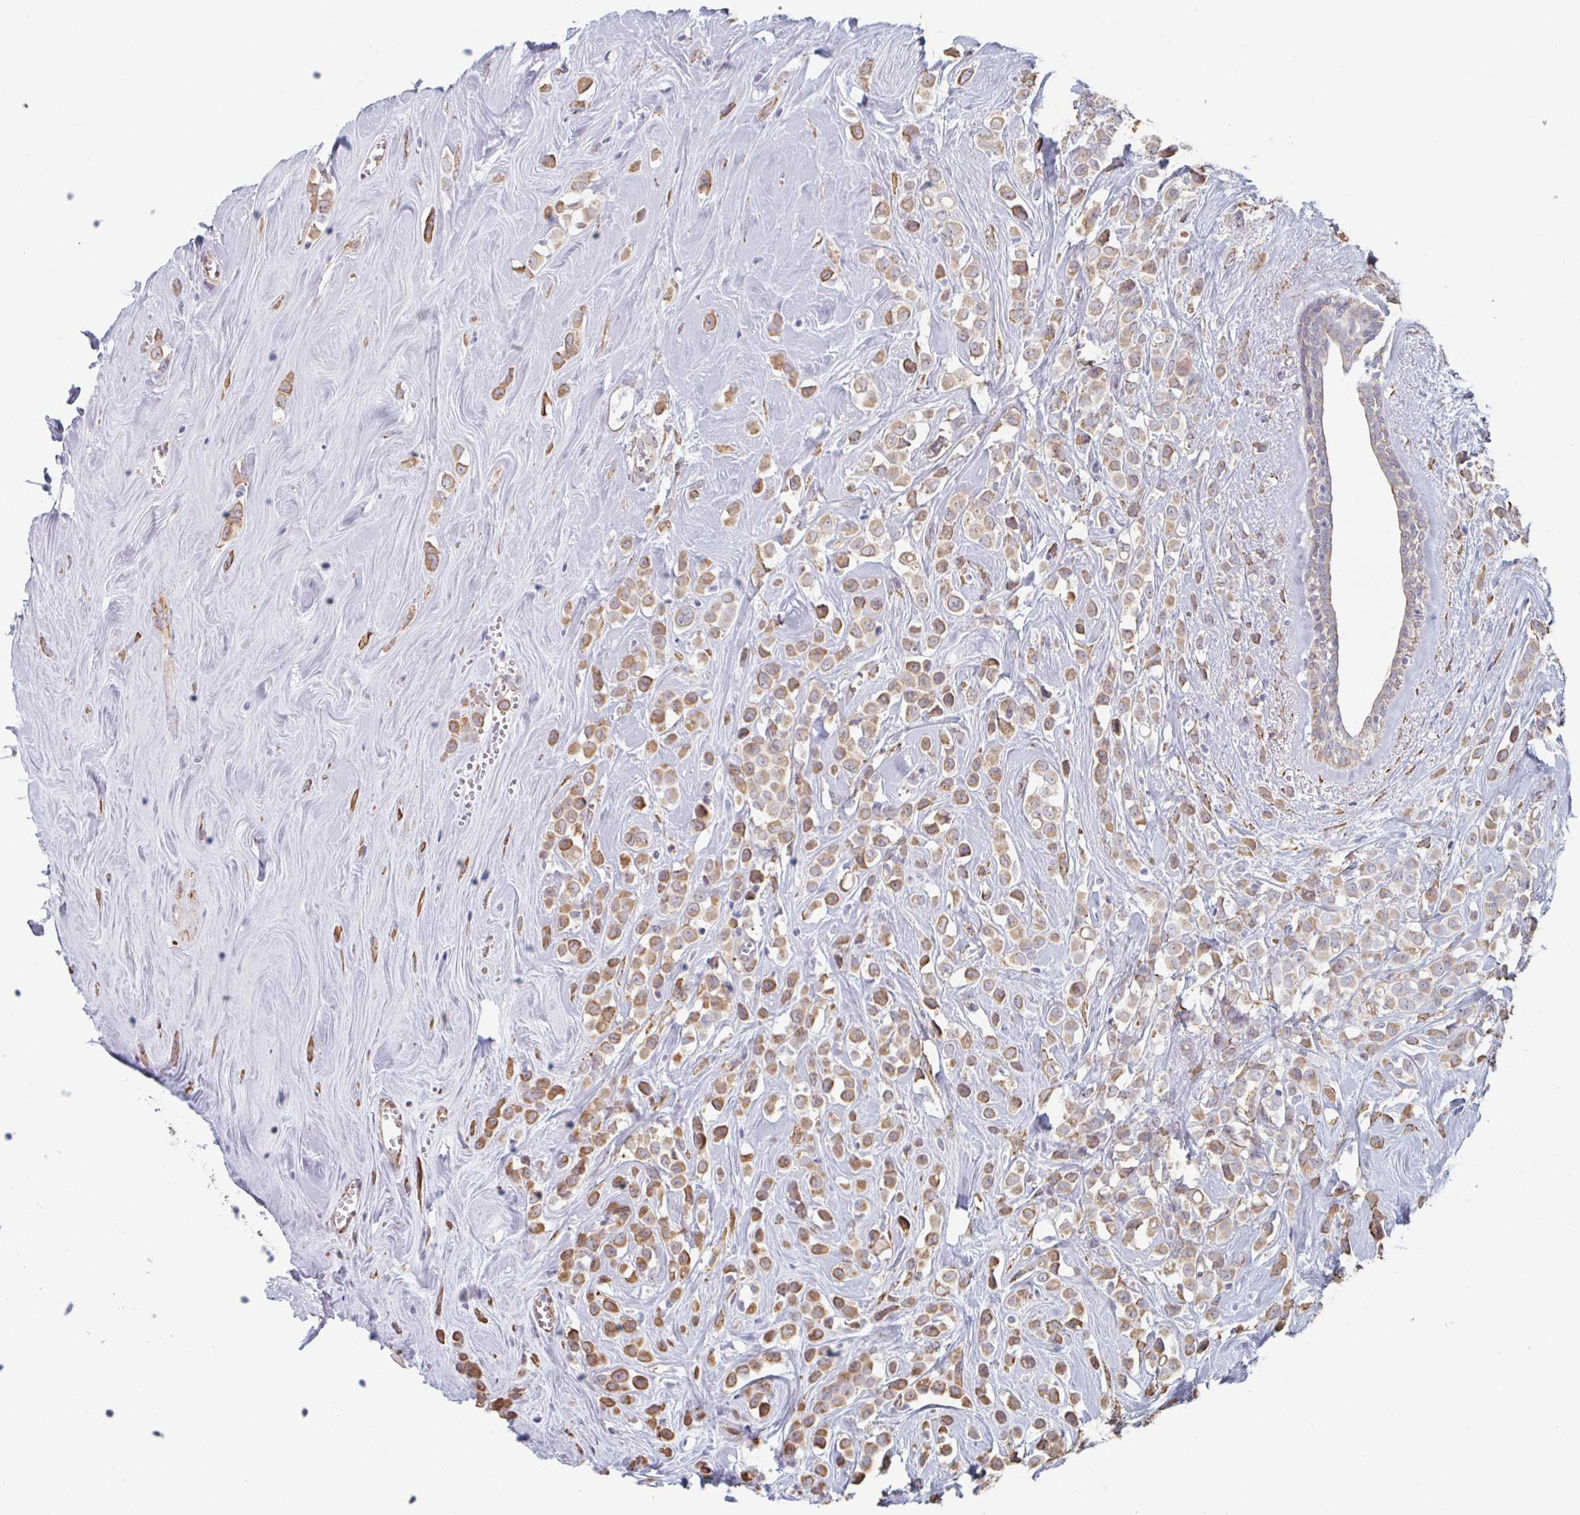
{"staining": {"intensity": "moderate", "quantity": ">75%", "location": "cytoplasmic/membranous"}, "tissue": "breast cancer", "cell_type": "Tumor cells", "image_type": "cancer", "snomed": [{"axis": "morphology", "description": "Duct carcinoma"}, {"axis": "topography", "description": "Breast"}], "caption": "Tumor cells exhibit moderate cytoplasmic/membranous staining in approximately >75% of cells in breast cancer.", "gene": "RAB5IF", "patient": {"sex": "female", "age": 80}}